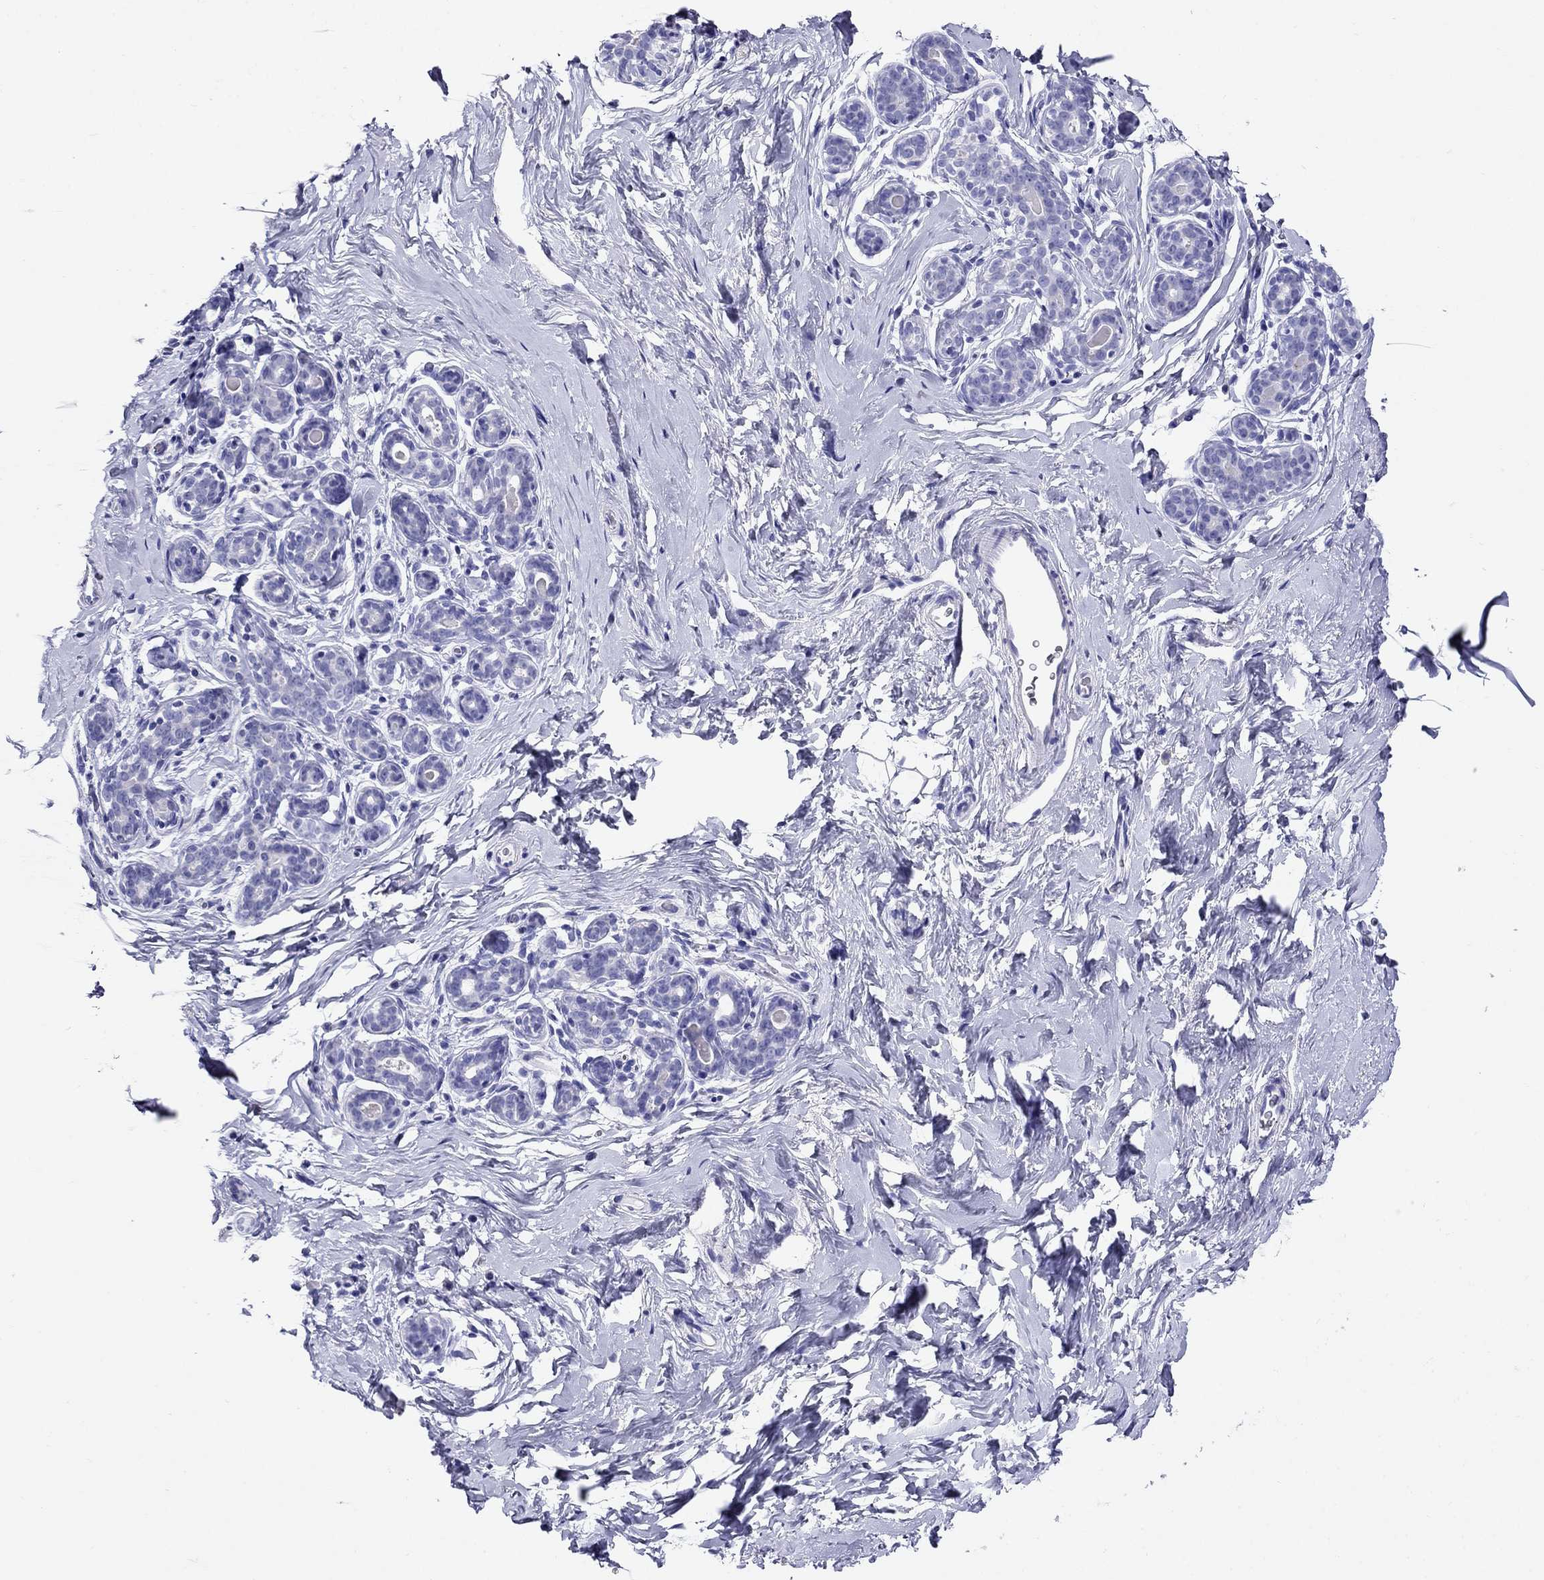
{"staining": {"intensity": "negative", "quantity": "none", "location": "none"}, "tissue": "breast", "cell_type": "Adipocytes", "image_type": "normal", "snomed": [{"axis": "morphology", "description": "Normal tissue, NOS"}, {"axis": "topography", "description": "Skin"}, {"axis": "topography", "description": "Breast"}], "caption": "DAB (3,3'-diaminobenzidine) immunohistochemical staining of normal breast shows no significant expression in adipocytes. (Immunohistochemistry, brightfield microscopy, high magnification).", "gene": "MC5R", "patient": {"sex": "female", "age": 43}}